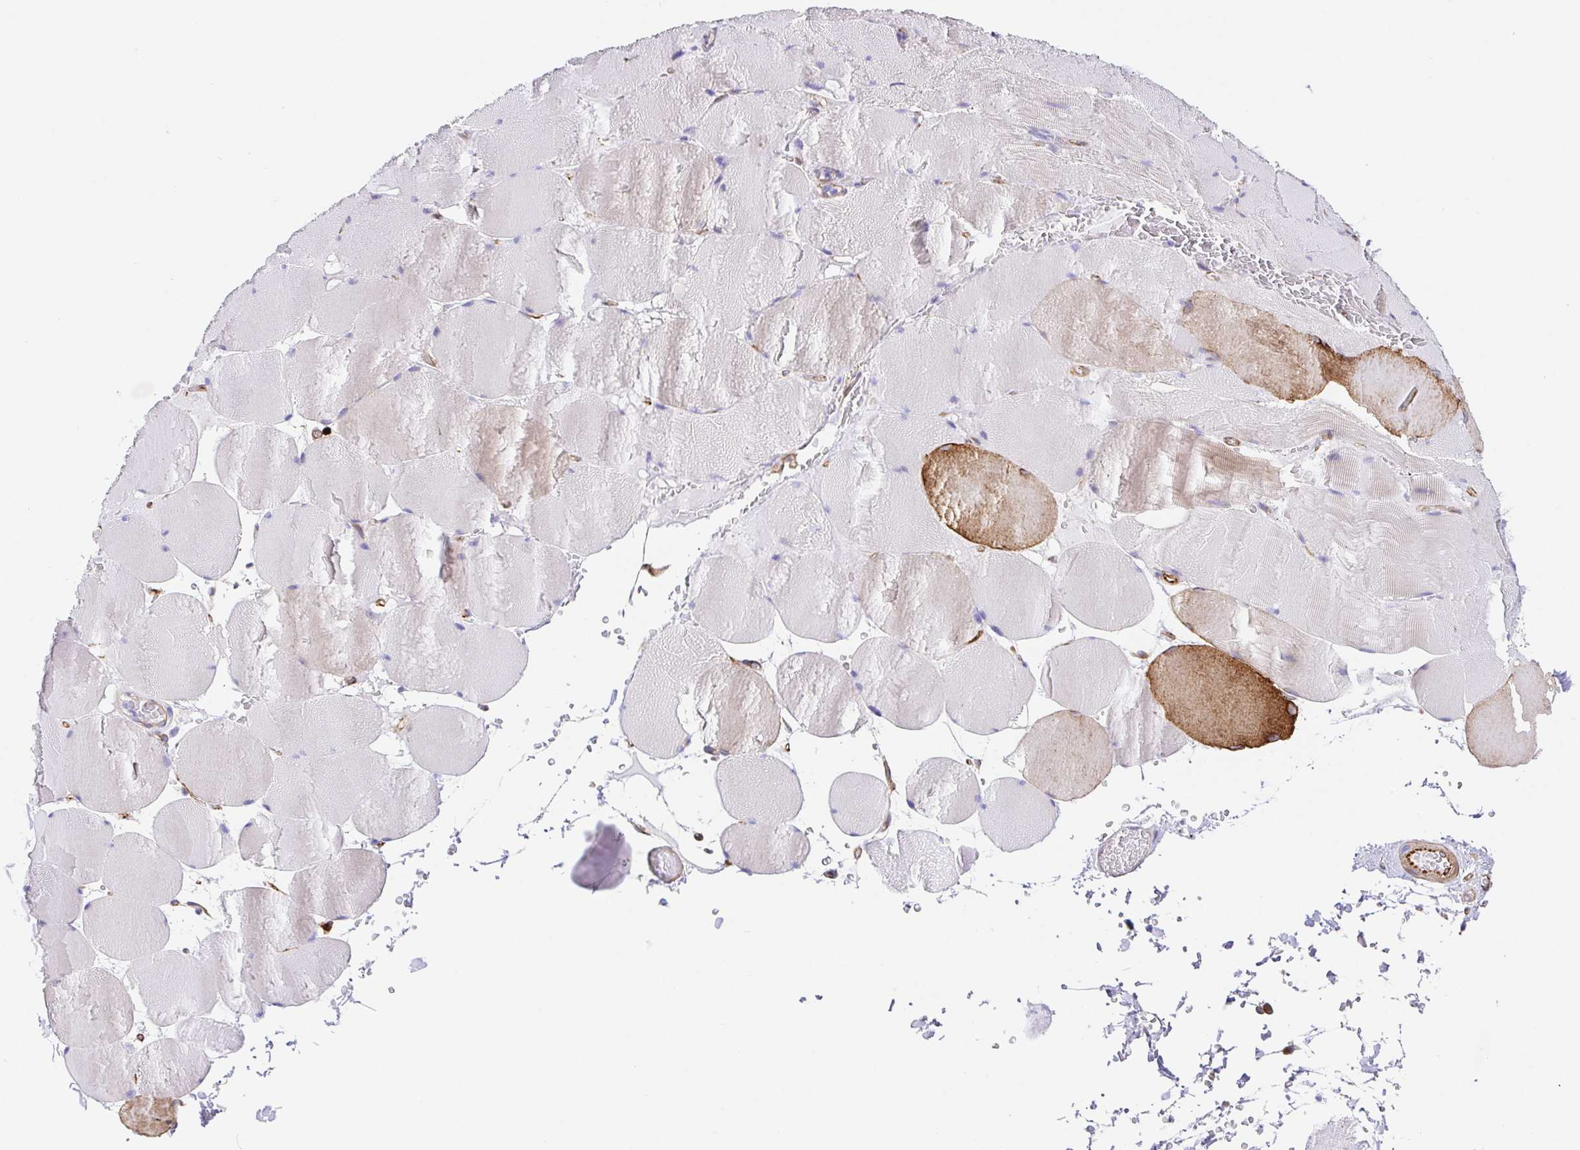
{"staining": {"intensity": "moderate", "quantity": "<25%", "location": "cytoplasmic/membranous"}, "tissue": "skeletal muscle", "cell_type": "Myocytes", "image_type": "normal", "snomed": [{"axis": "morphology", "description": "Normal tissue, NOS"}, {"axis": "topography", "description": "Skeletal muscle"}, {"axis": "topography", "description": "Head-Neck"}], "caption": "The photomicrograph exhibits immunohistochemical staining of unremarkable skeletal muscle. There is moderate cytoplasmic/membranous positivity is identified in approximately <25% of myocytes.", "gene": "DOCK1", "patient": {"sex": "male", "age": 66}}